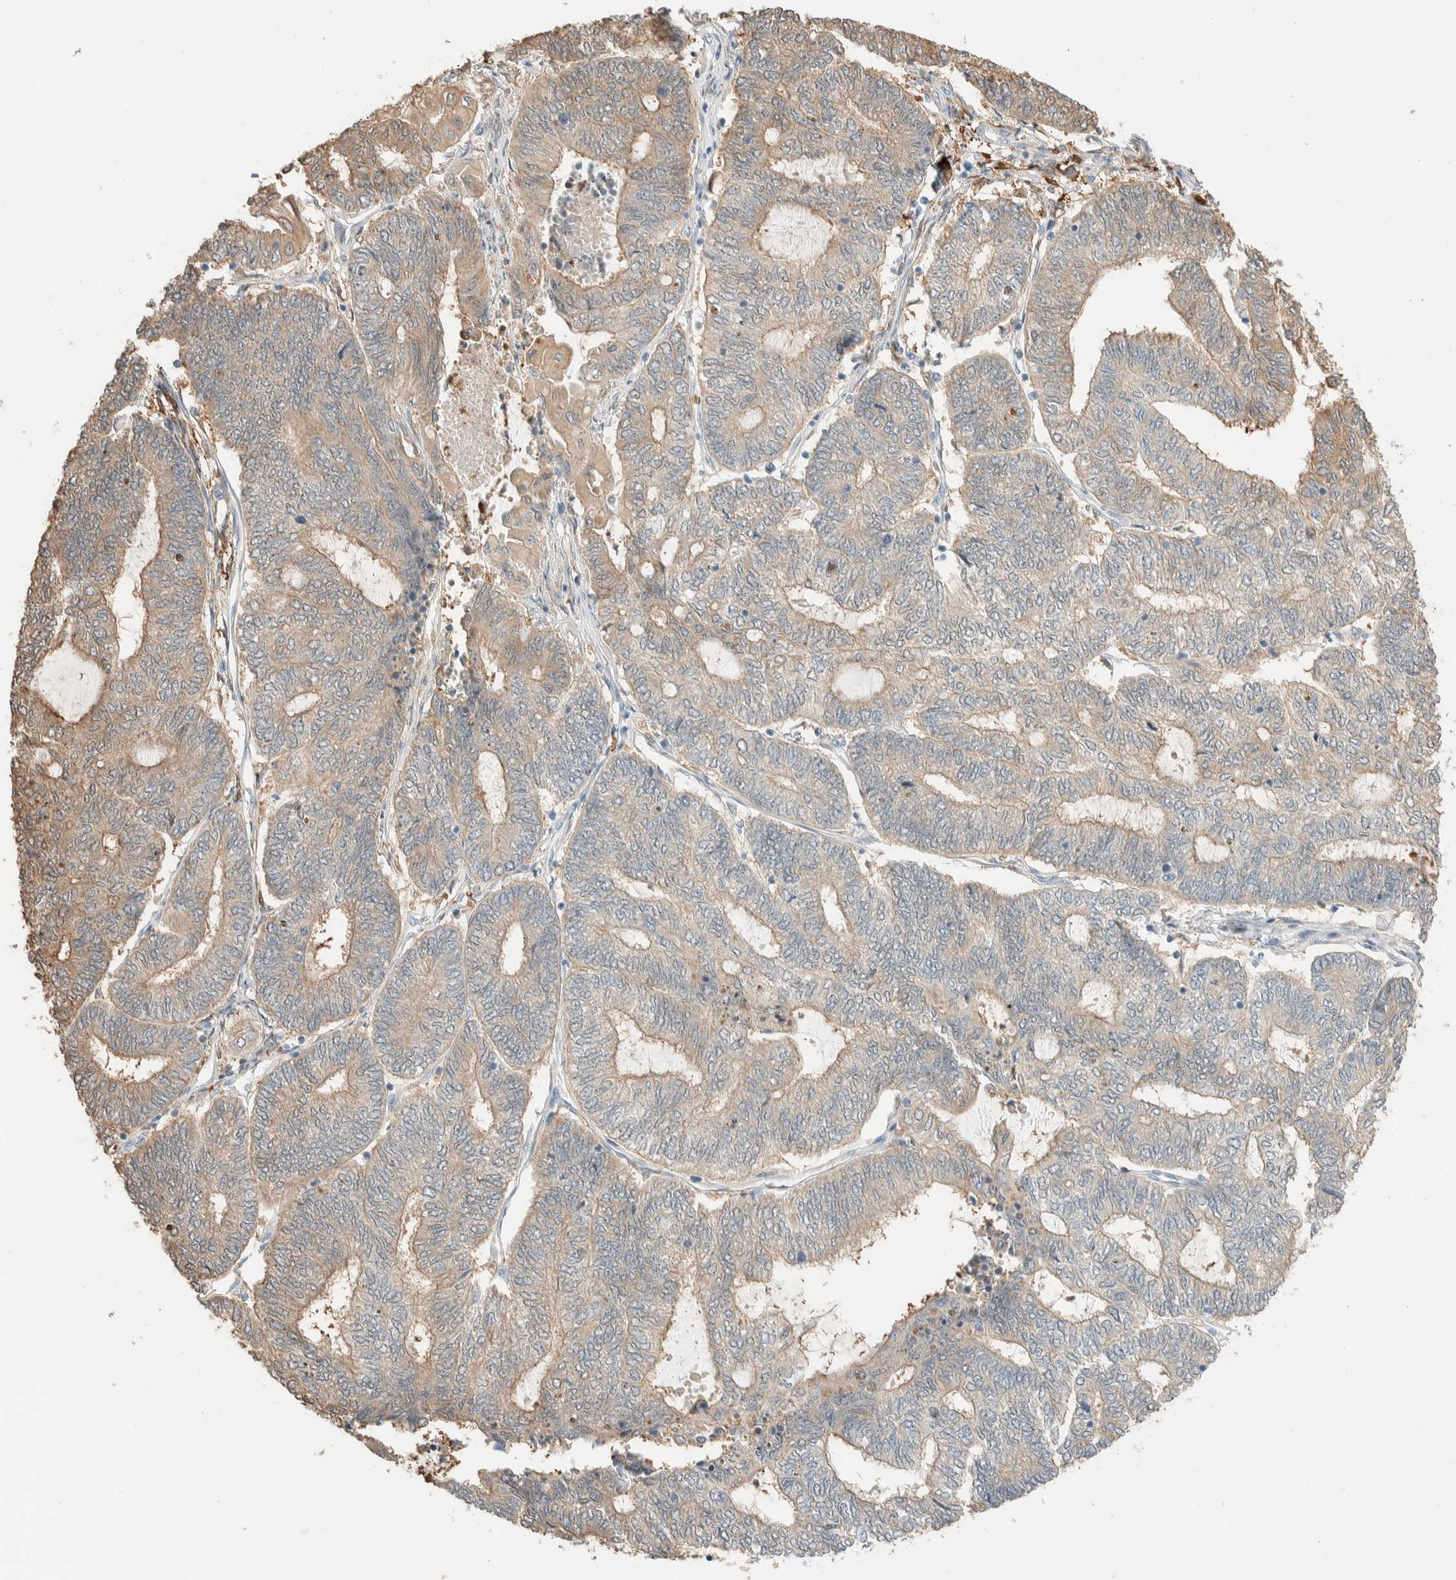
{"staining": {"intensity": "moderate", "quantity": "<25%", "location": "cytoplasmic/membranous"}, "tissue": "endometrial cancer", "cell_type": "Tumor cells", "image_type": "cancer", "snomed": [{"axis": "morphology", "description": "Adenocarcinoma, NOS"}, {"axis": "topography", "description": "Uterus"}, {"axis": "topography", "description": "Endometrium"}], "caption": "A micrograph of endometrial cancer (adenocarcinoma) stained for a protein displays moderate cytoplasmic/membranous brown staining in tumor cells.", "gene": "SETD4", "patient": {"sex": "female", "age": 70}}